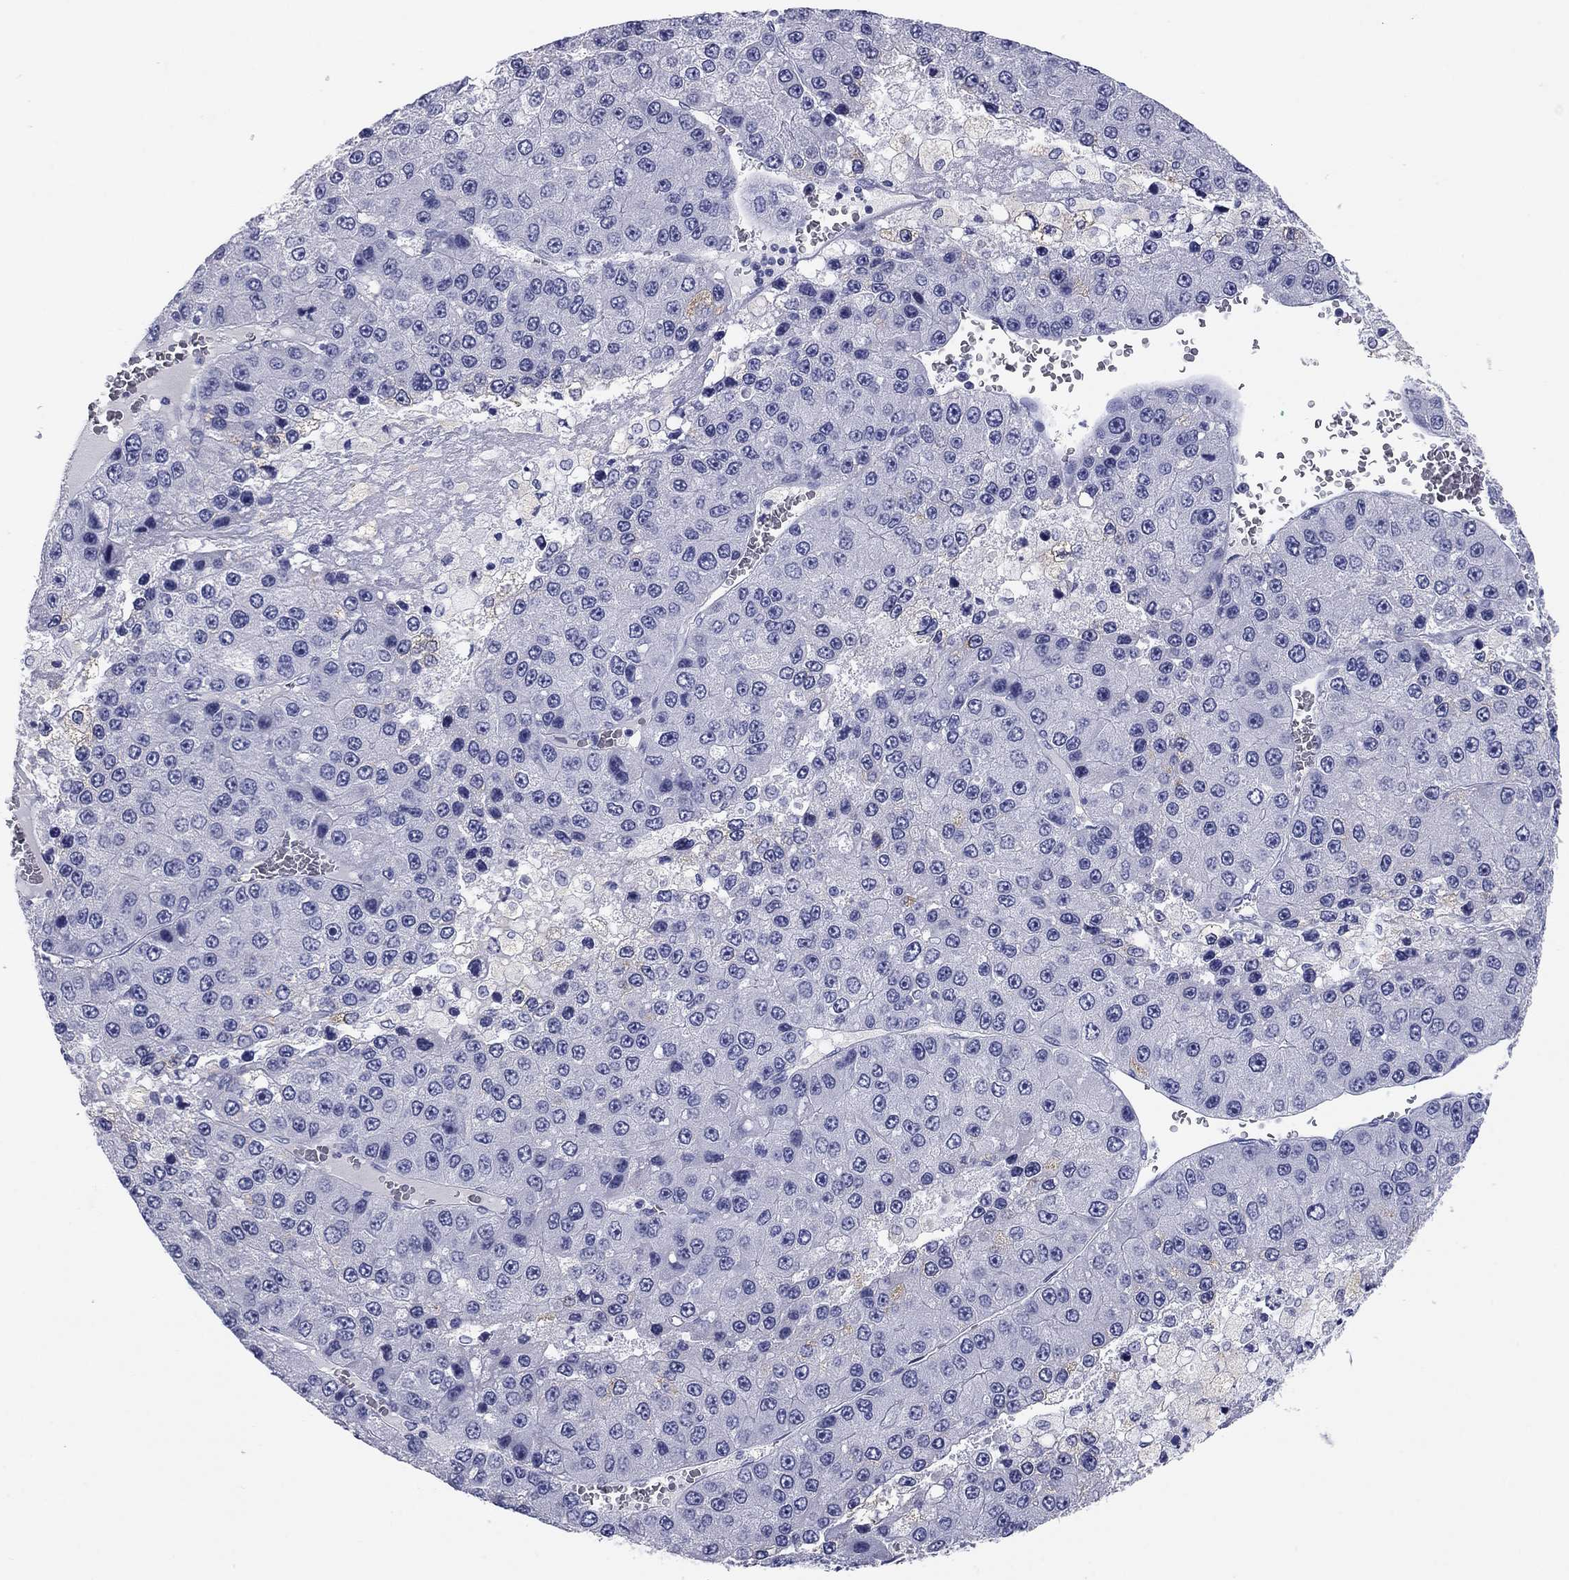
{"staining": {"intensity": "negative", "quantity": "none", "location": "none"}, "tissue": "liver cancer", "cell_type": "Tumor cells", "image_type": "cancer", "snomed": [{"axis": "morphology", "description": "Carcinoma, Hepatocellular, NOS"}, {"axis": "topography", "description": "Liver"}], "caption": "Immunohistochemistry (IHC) image of liver hepatocellular carcinoma stained for a protein (brown), which shows no expression in tumor cells. (Stains: DAB immunohistochemistry with hematoxylin counter stain, Microscopy: brightfield microscopy at high magnification).", "gene": "KCNH1", "patient": {"sex": "female", "age": 73}}